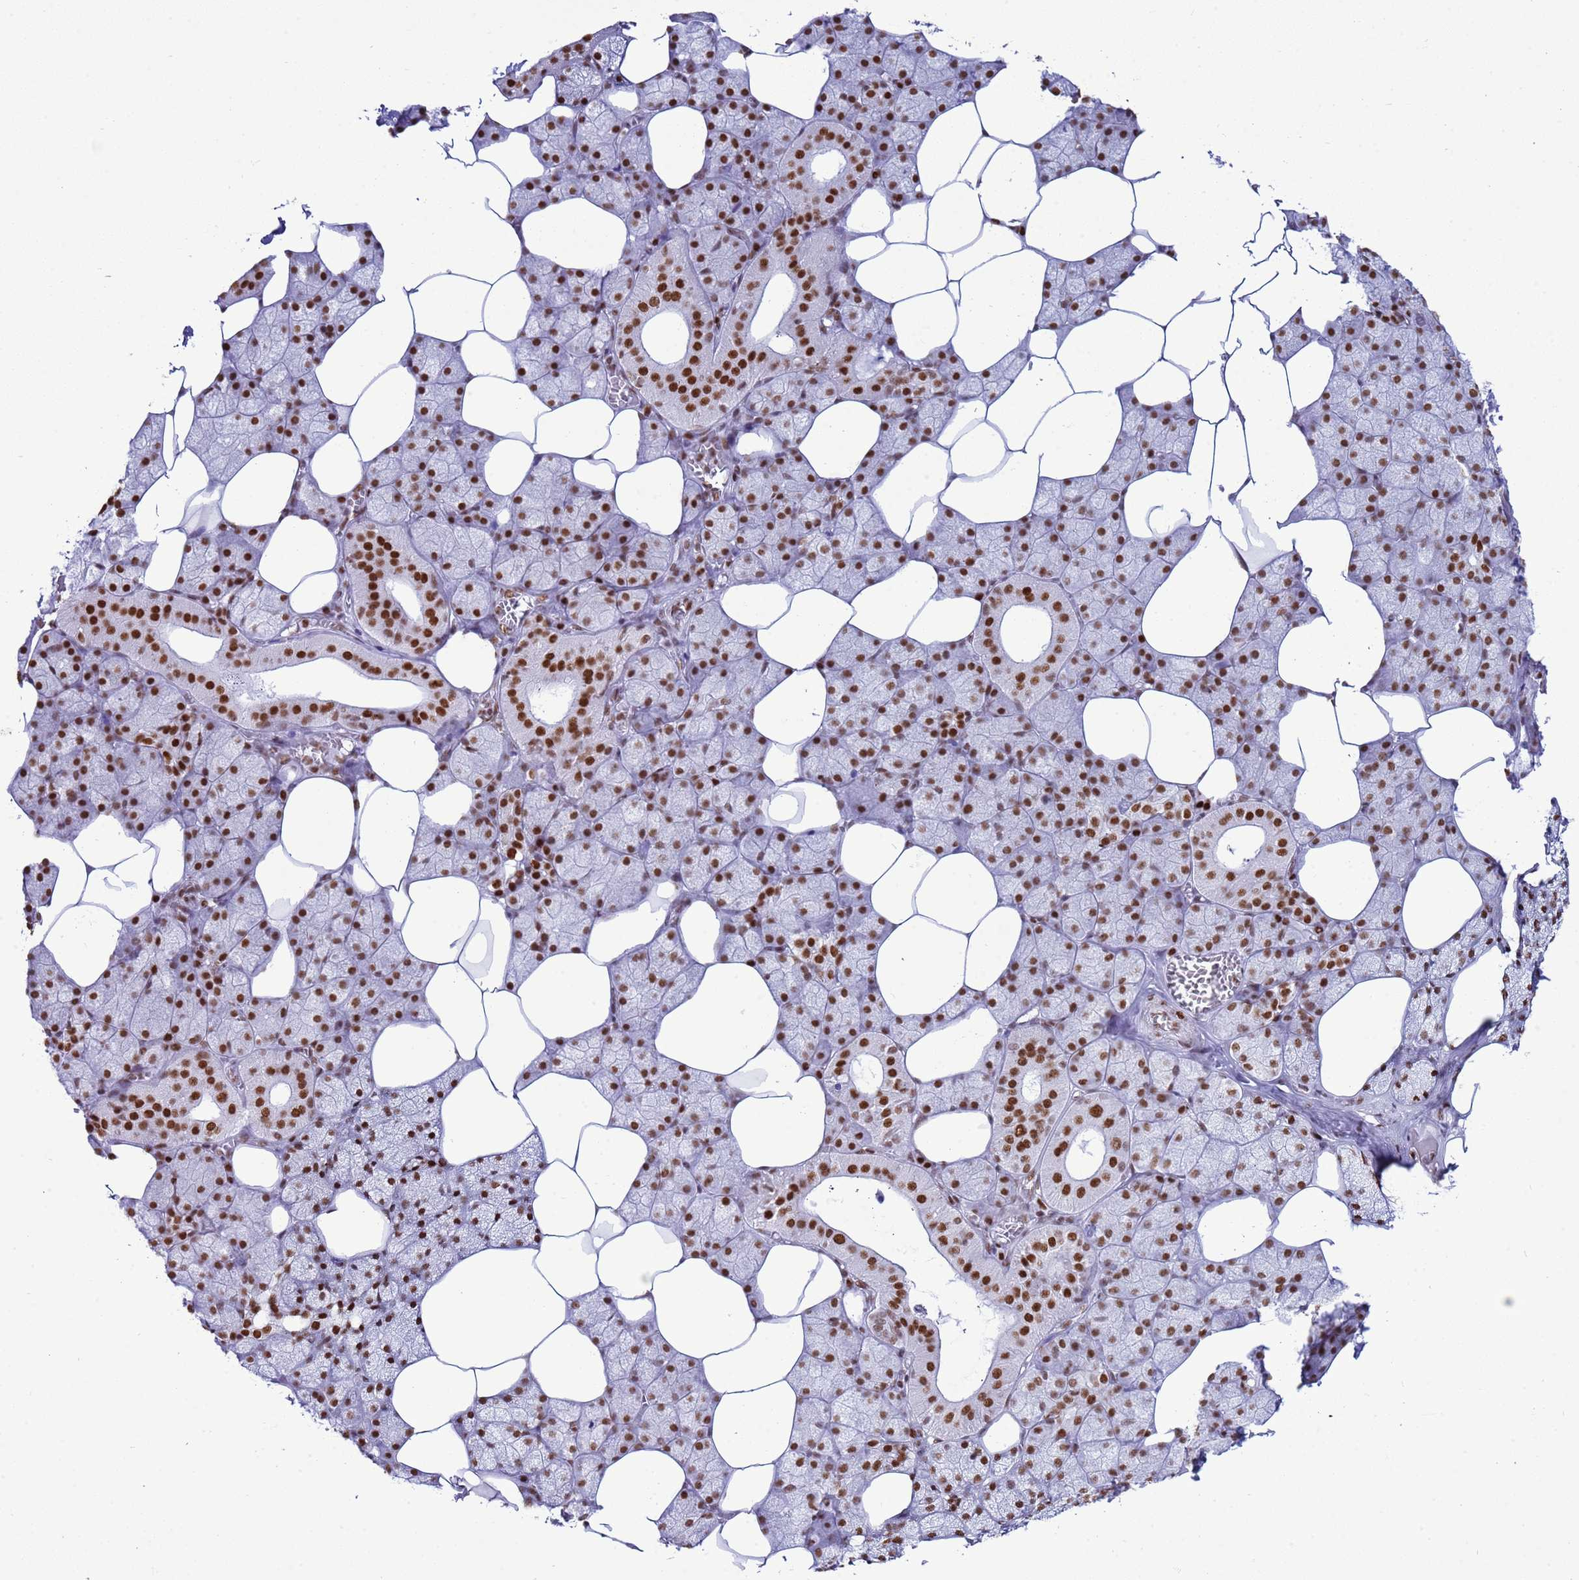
{"staining": {"intensity": "moderate", "quantity": ">75%", "location": "nuclear"}, "tissue": "salivary gland", "cell_type": "Glandular cells", "image_type": "normal", "snomed": [{"axis": "morphology", "description": "Normal tissue, NOS"}, {"axis": "topography", "description": "Salivary gland"}], "caption": "A photomicrograph showing moderate nuclear staining in approximately >75% of glandular cells in normal salivary gland, as visualized by brown immunohistochemical staining.", "gene": "RALY", "patient": {"sex": "male", "age": 62}}